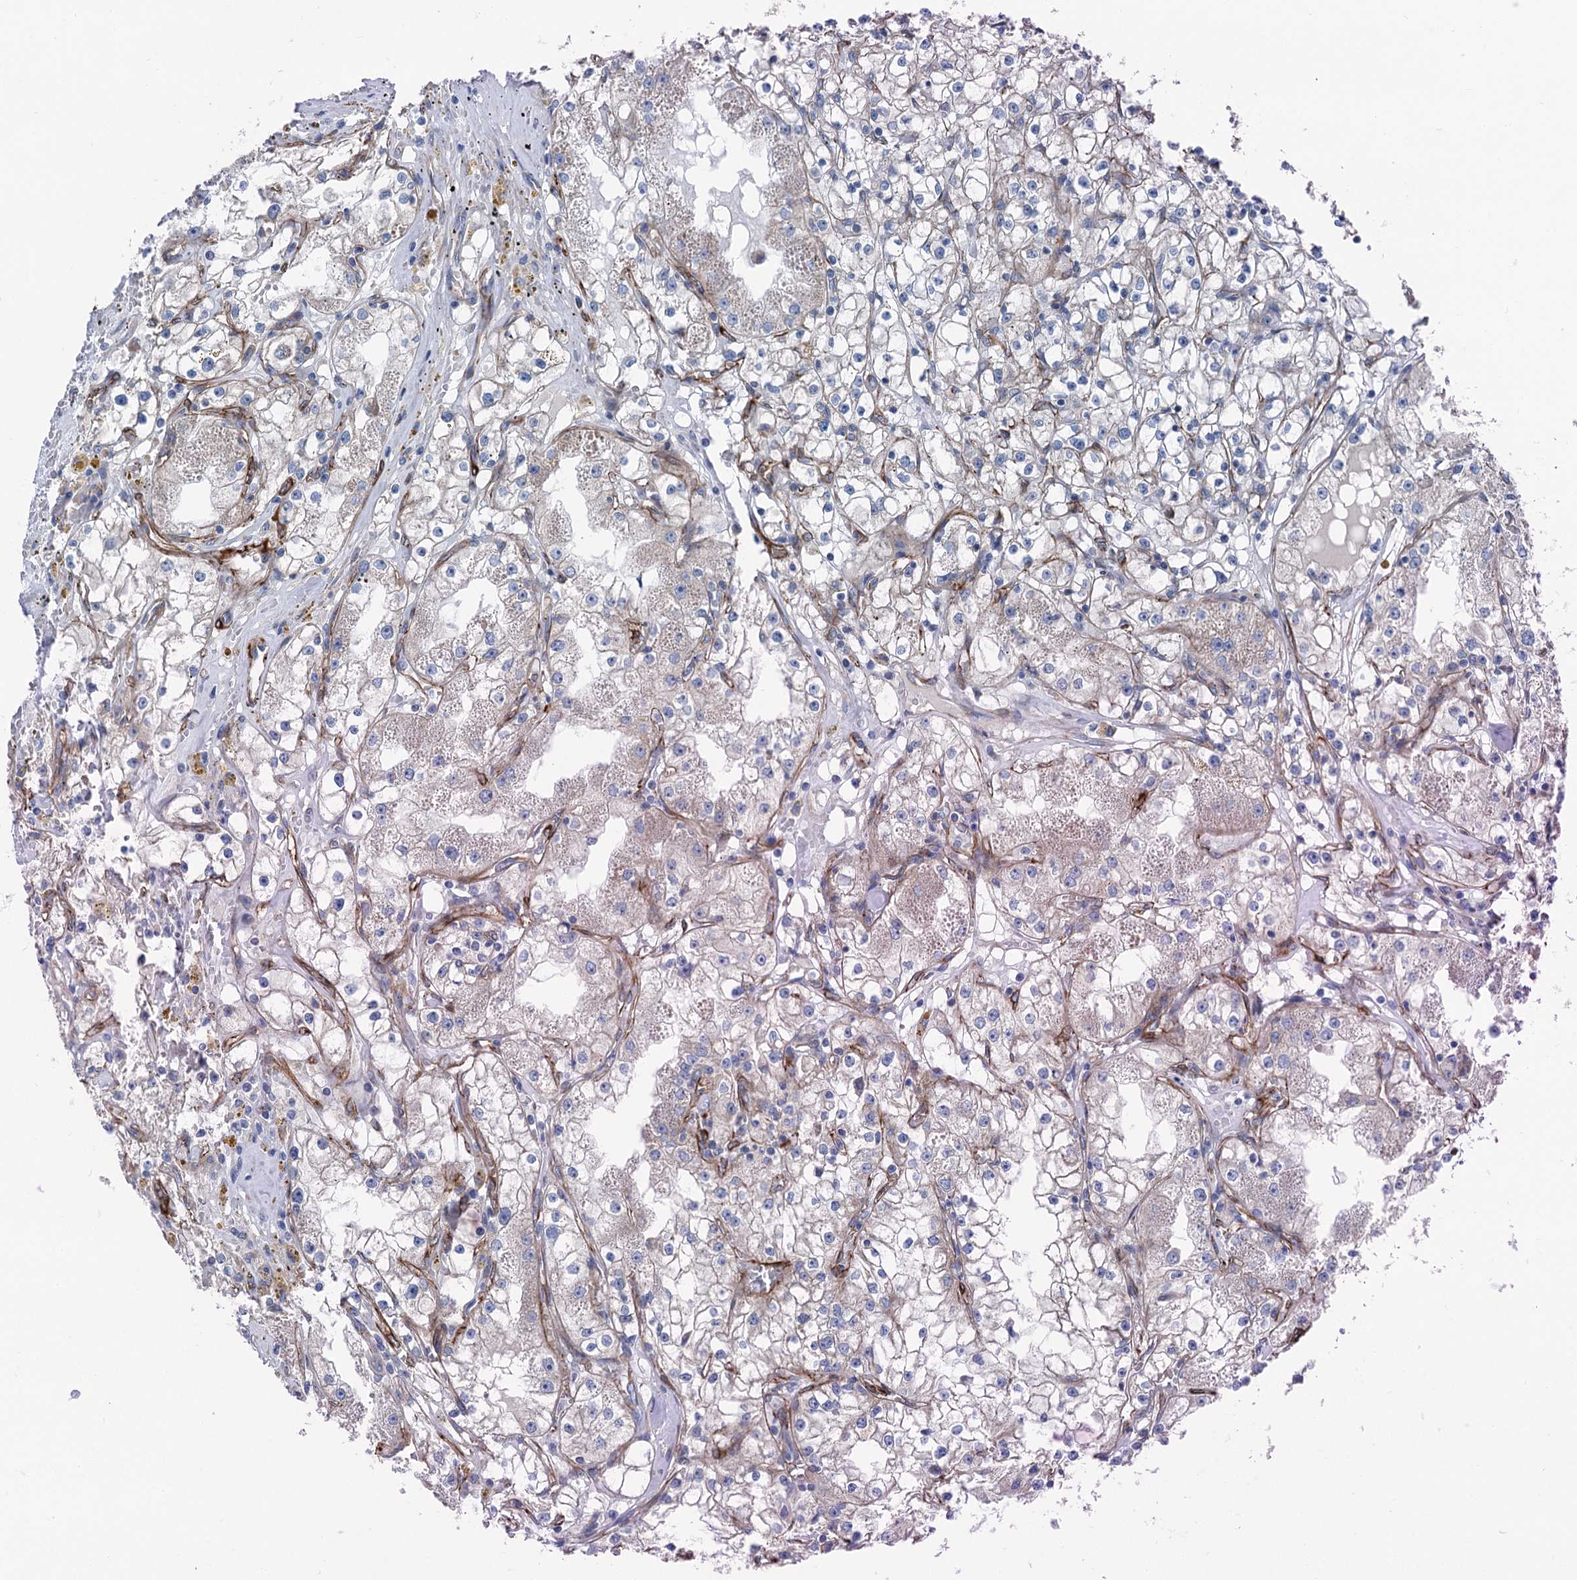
{"staining": {"intensity": "negative", "quantity": "none", "location": "none"}, "tissue": "renal cancer", "cell_type": "Tumor cells", "image_type": "cancer", "snomed": [{"axis": "morphology", "description": "Adenocarcinoma, NOS"}, {"axis": "topography", "description": "Kidney"}], "caption": "IHC image of neoplastic tissue: human renal cancer stained with DAB displays no significant protein positivity in tumor cells.", "gene": "CALCOCO1", "patient": {"sex": "male", "age": 56}}